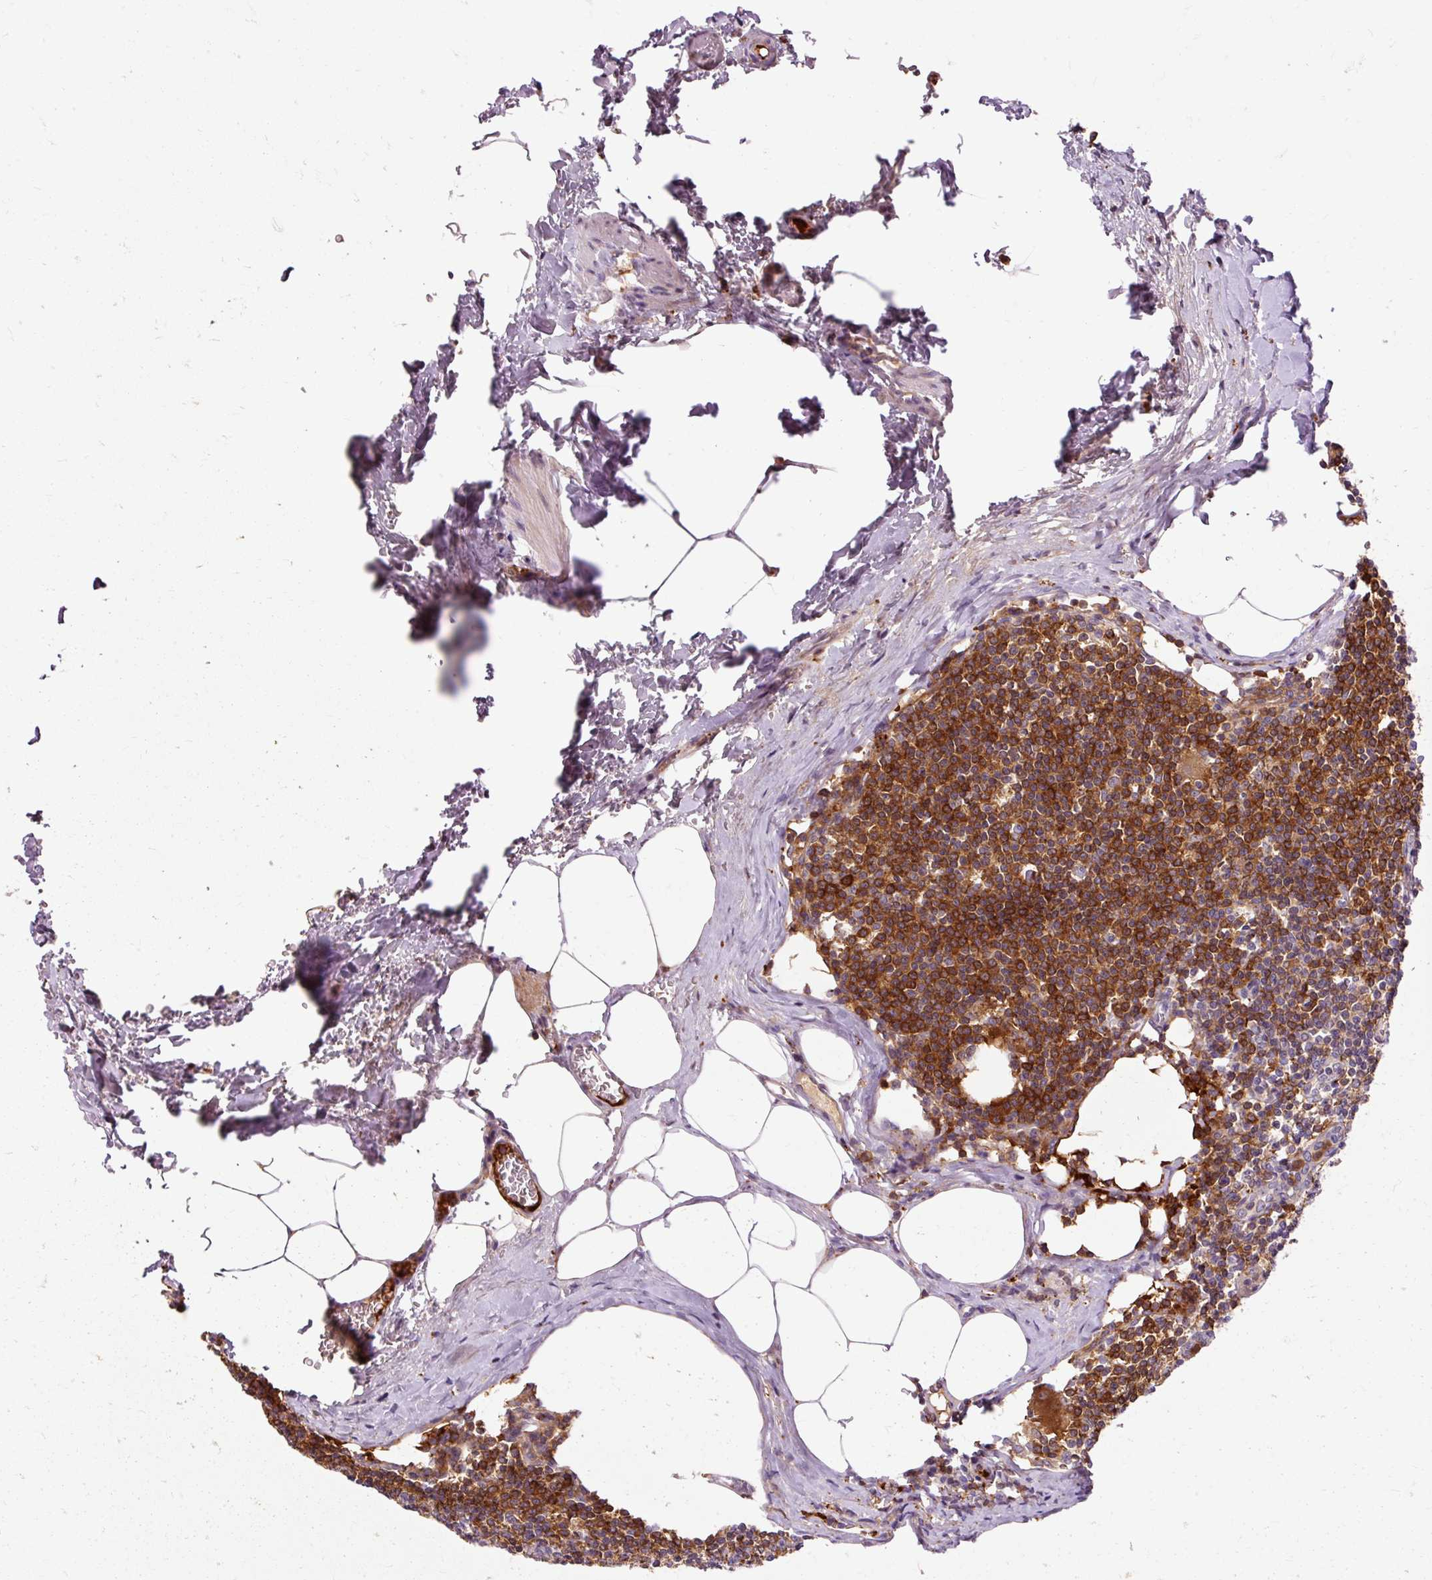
{"staining": {"intensity": "moderate", "quantity": "25%-75%", "location": "cytoplasmic/membranous"}, "tissue": "lymph node", "cell_type": "Germinal center cells", "image_type": "normal", "snomed": [{"axis": "morphology", "description": "Normal tissue, NOS"}, {"axis": "topography", "description": "Lymph node"}], "caption": "Immunohistochemistry (IHC) micrograph of normal lymph node: lymph node stained using immunohistochemistry (IHC) reveals medium levels of moderate protein expression localized specifically in the cytoplasmic/membranous of germinal center cells, appearing as a cytoplasmic/membranous brown color.", "gene": "CEBPZ", "patient": {"sex": "female", "age": 59}}